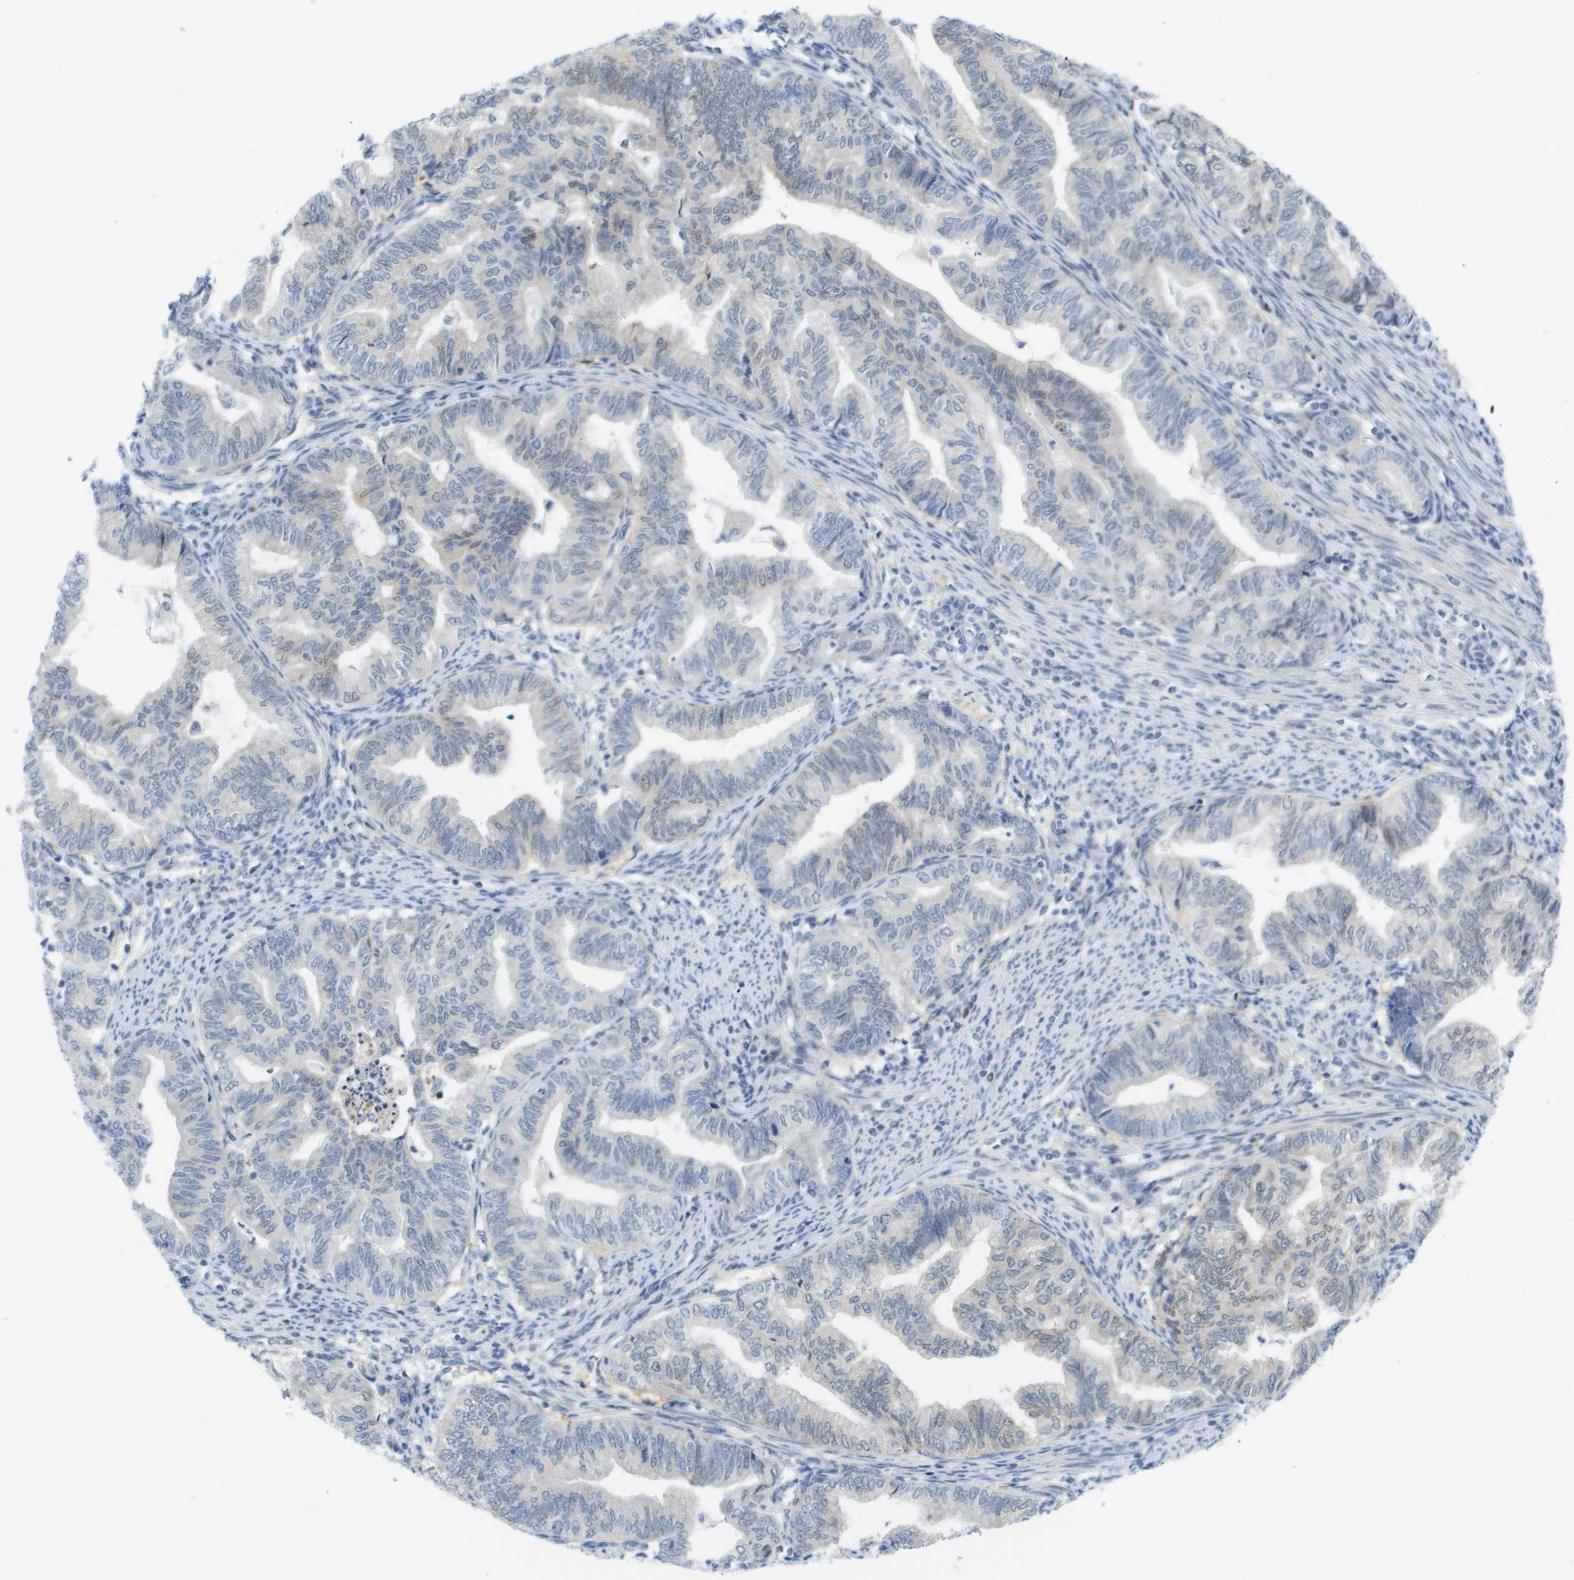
{"staining": {"intensity": "negative", "quantity": "none", "location": "none"}, "tissue": "endometrial cancer", "cell_type": "Tumor cells", "image_type": "cancer", "snomed": [{"axis": "morphology", "description": "Adenocarcinoma, NOS"}, {"axis": "topography", "description": "Endometrium"}], "caption": "Endometrial cancer (adenocarcinoma) stained for a protein using IHC shows no expression tumor cells.", "gene": "CUL9", "patient": {"sex": "female", "age": 79}}